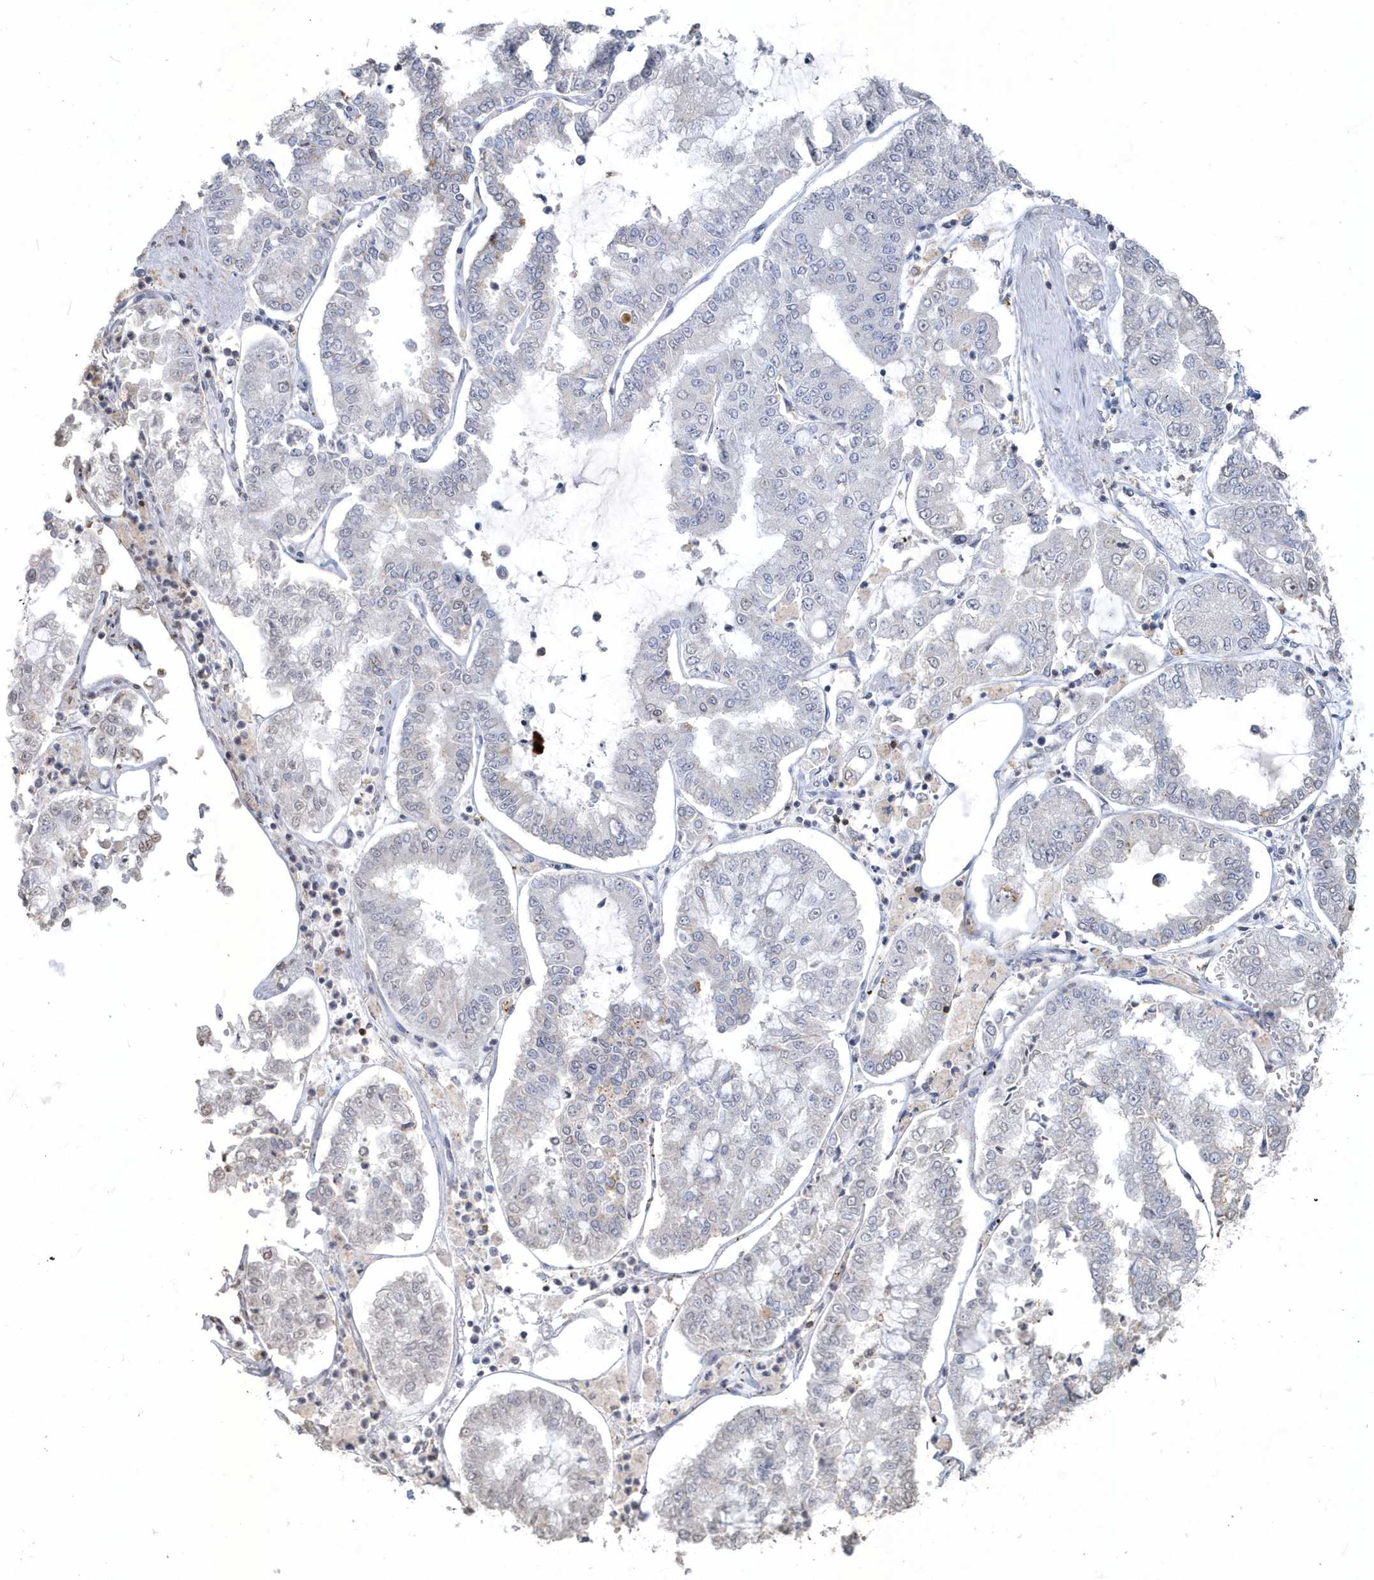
{"staining": {"intensity": "weak", "quantity": "<25%", "location": "nuclear"}, "tissue": "stomach cancer", "cell_type": "Tumor cells", "image_type": "cancer", "snomed": [{"axis": "morphology", "description": "Adenocarcinoma, NOS"}, {"axis": "topography", "description": "Stomach"}], "caption": "Stomach cancer (adenocarcinoma) stained for a protein using immunohistochemistry (IHC) shows no staining tumor cells.", "gene": "PDCD1", "patient": {"sex": "male", "age": 76}}